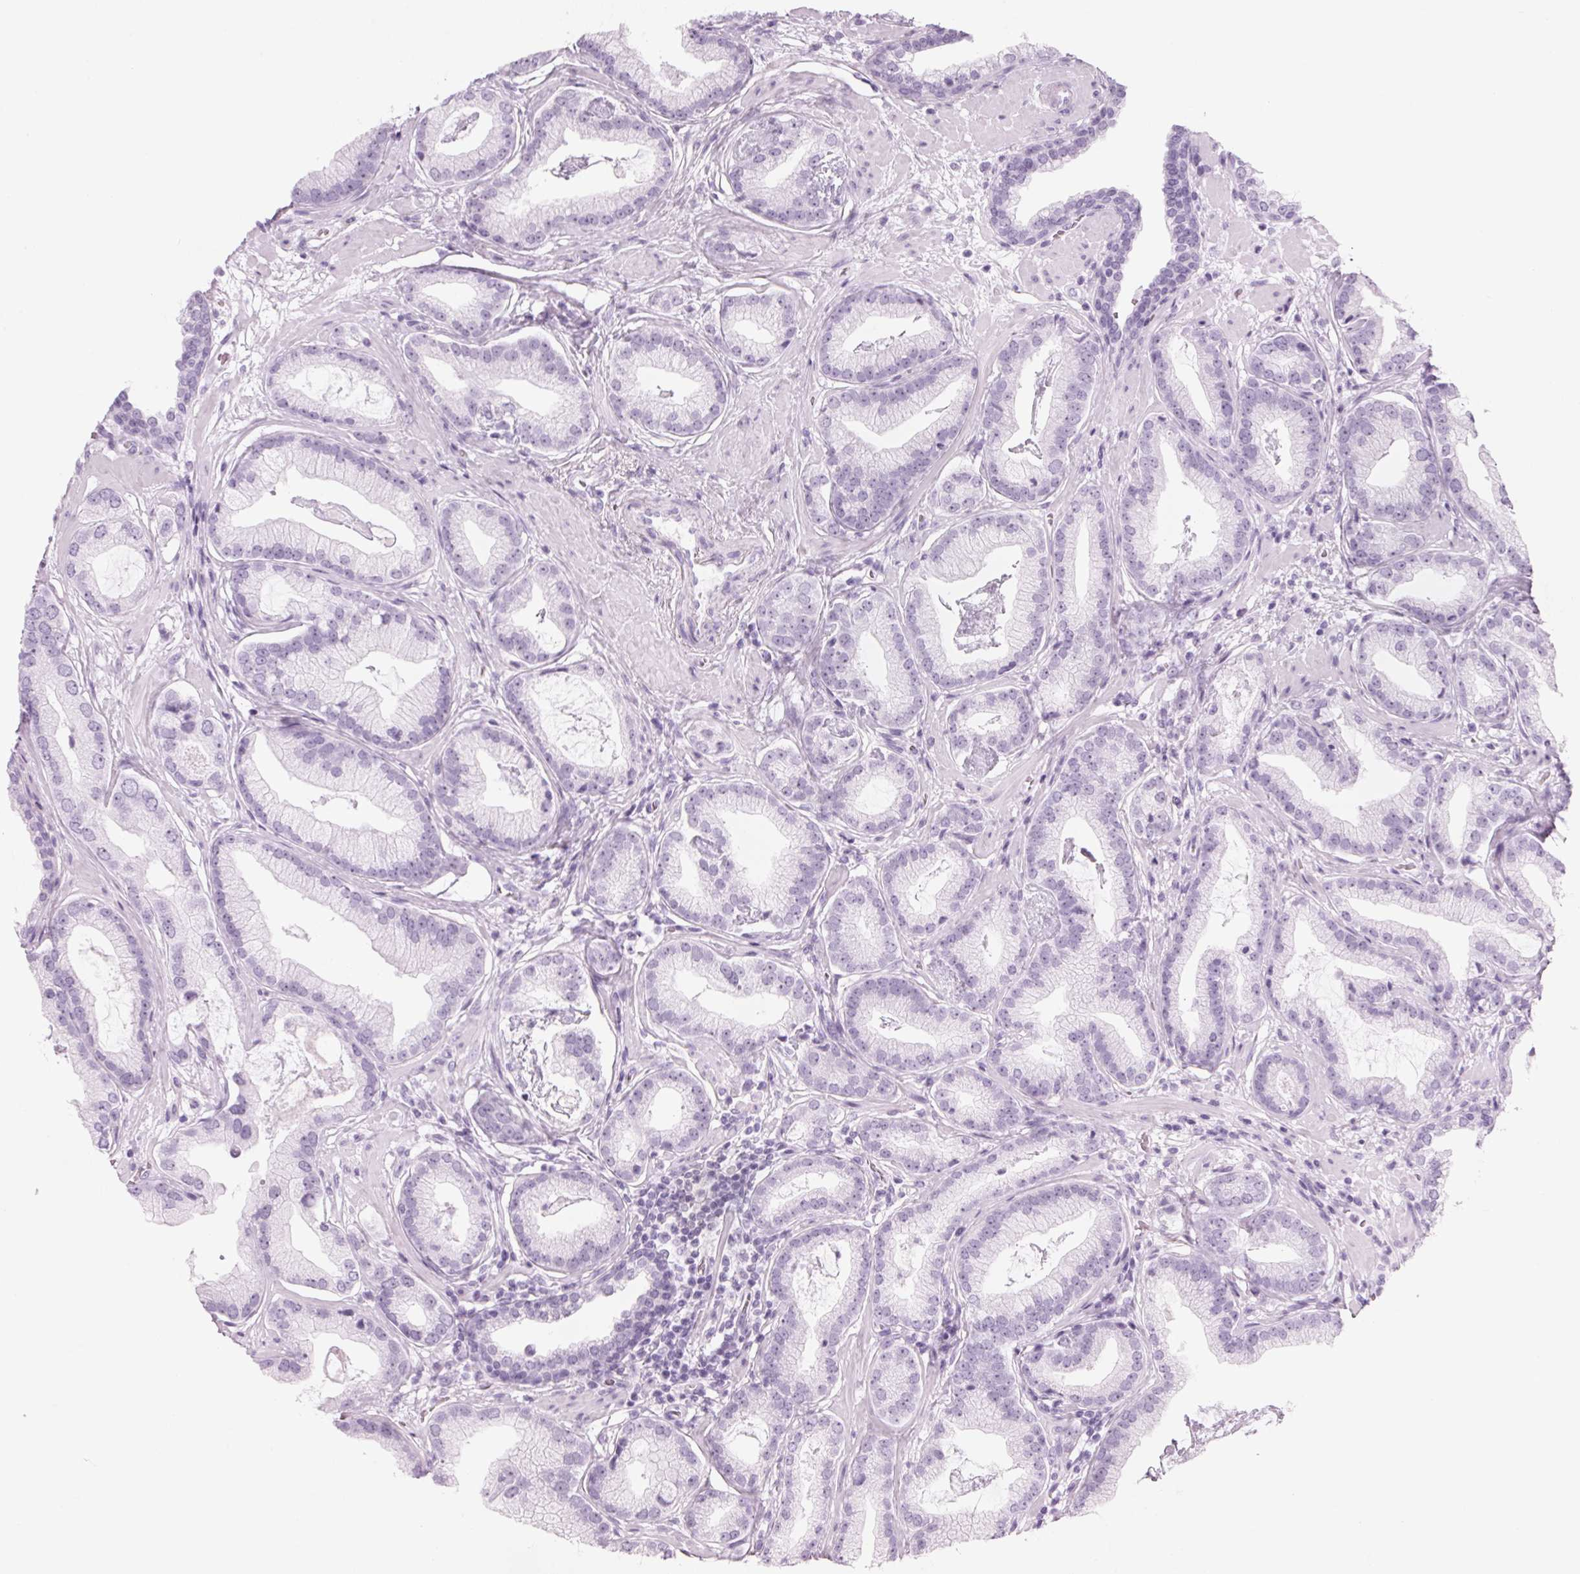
{"staining": {"intensity": "negative", "quantity": "none", "location": "none"}, "tissue": "prostate cancer", "cell_type": "Tumor cells", "image_type": "cancer", "snomed": [{"axis": "morphology", "description": "Adenocarcinoma, Low grade"}, {"axis": "topography", "description": "Prostate"}], "caption": "An image of adenocarcinoma (low-grade) (prostate) stained for a protein shows no brown staining in tumor cells.", "gene": "DNTTIP2", "patient": {"sex": "male", "age": 62}}